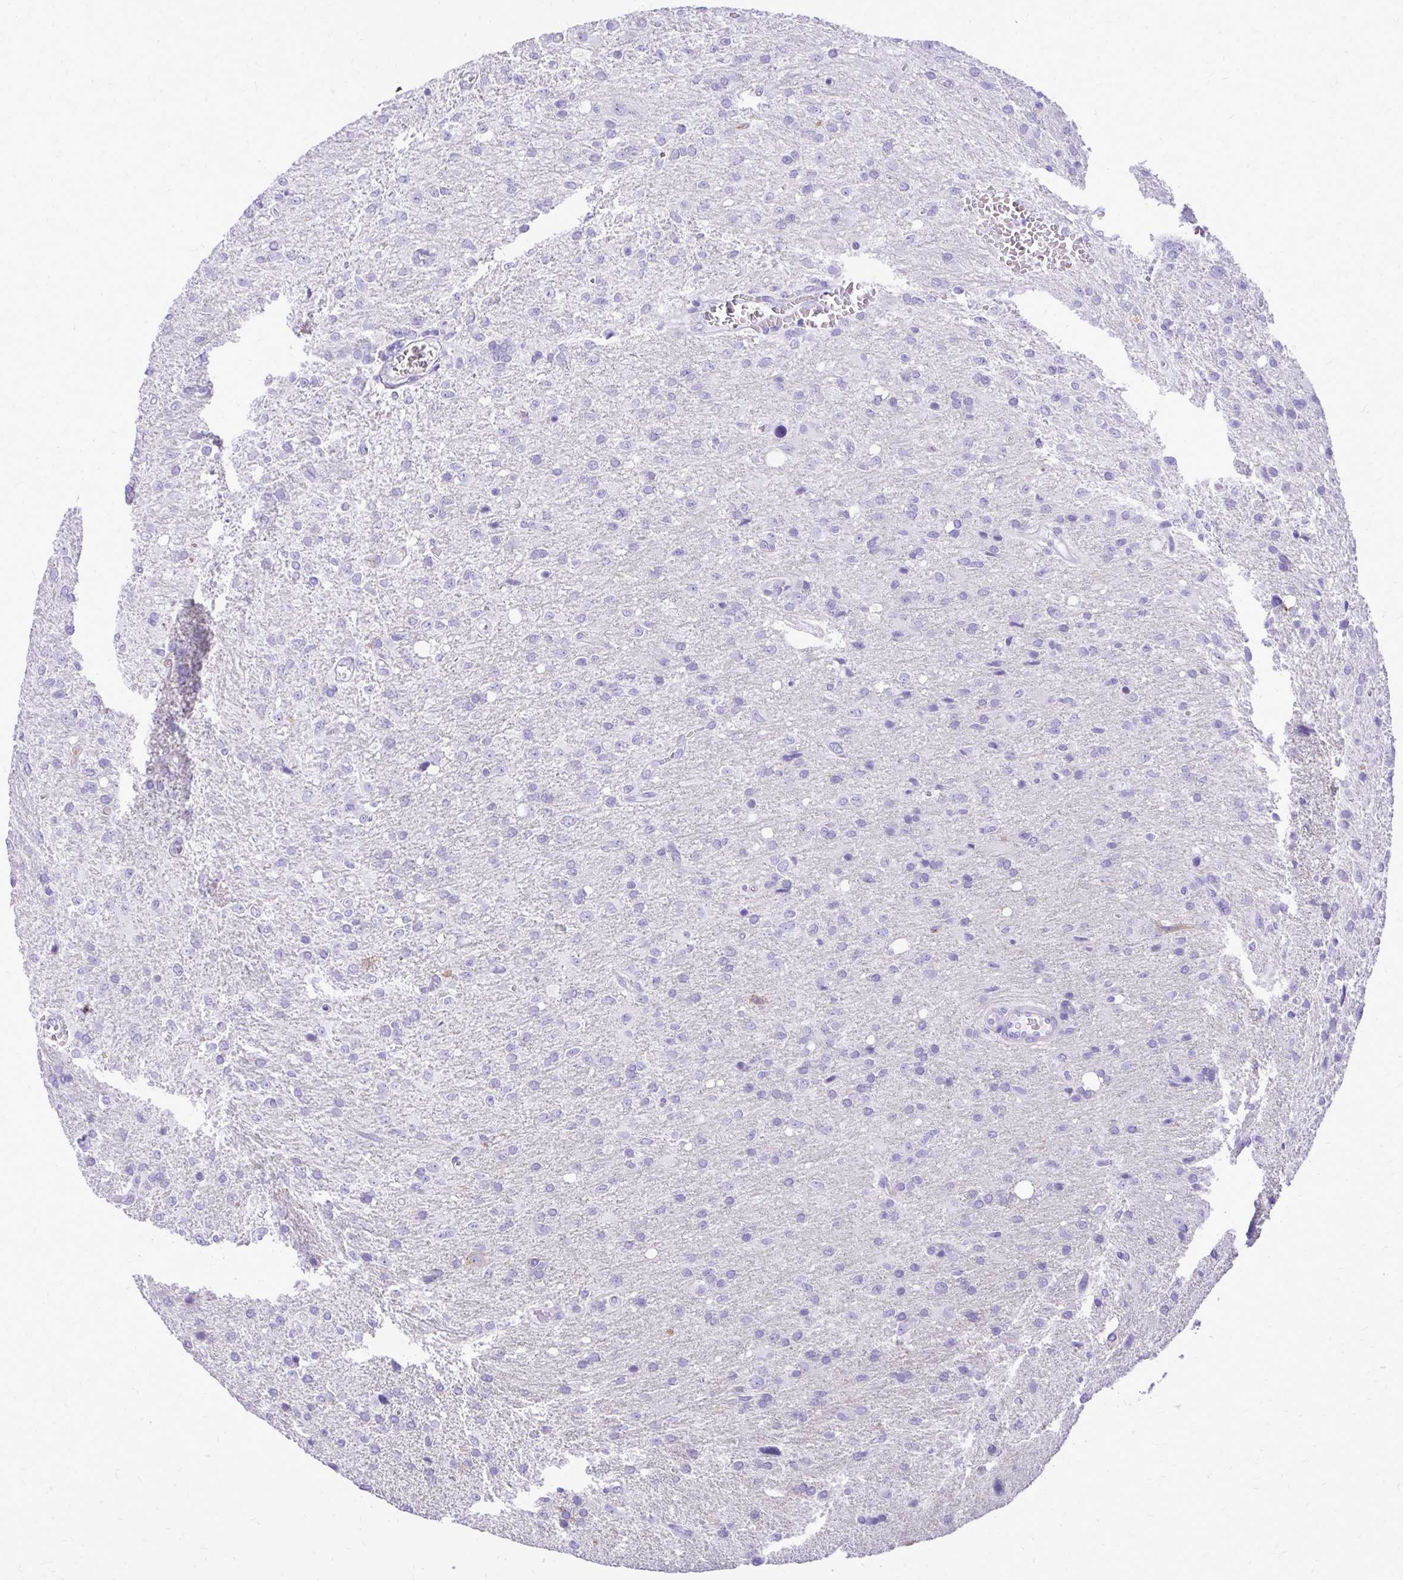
{"staining": {"intensity": "negative", "quantity": "none", "location": "none"}, "tissue": "glioma", "cell_type": "Tumor cells", "image_type": "cancer", "snomed": [{"axis": "morphology", "description": "Glioma, malignant, Low grade"}, {"axis": "topography", "description": "Brain"}], "caption": "This photomicrograph is of glioma stained with IHC to label a protein in brown with the nuclei are counter-stained blue. There is no positivity in tumor cells. (Immunohistochemistry (ihc), brightfield microscopy, high magnification).", "gene": "PELI3", "patient": {"sex": "male", "age": 66}}